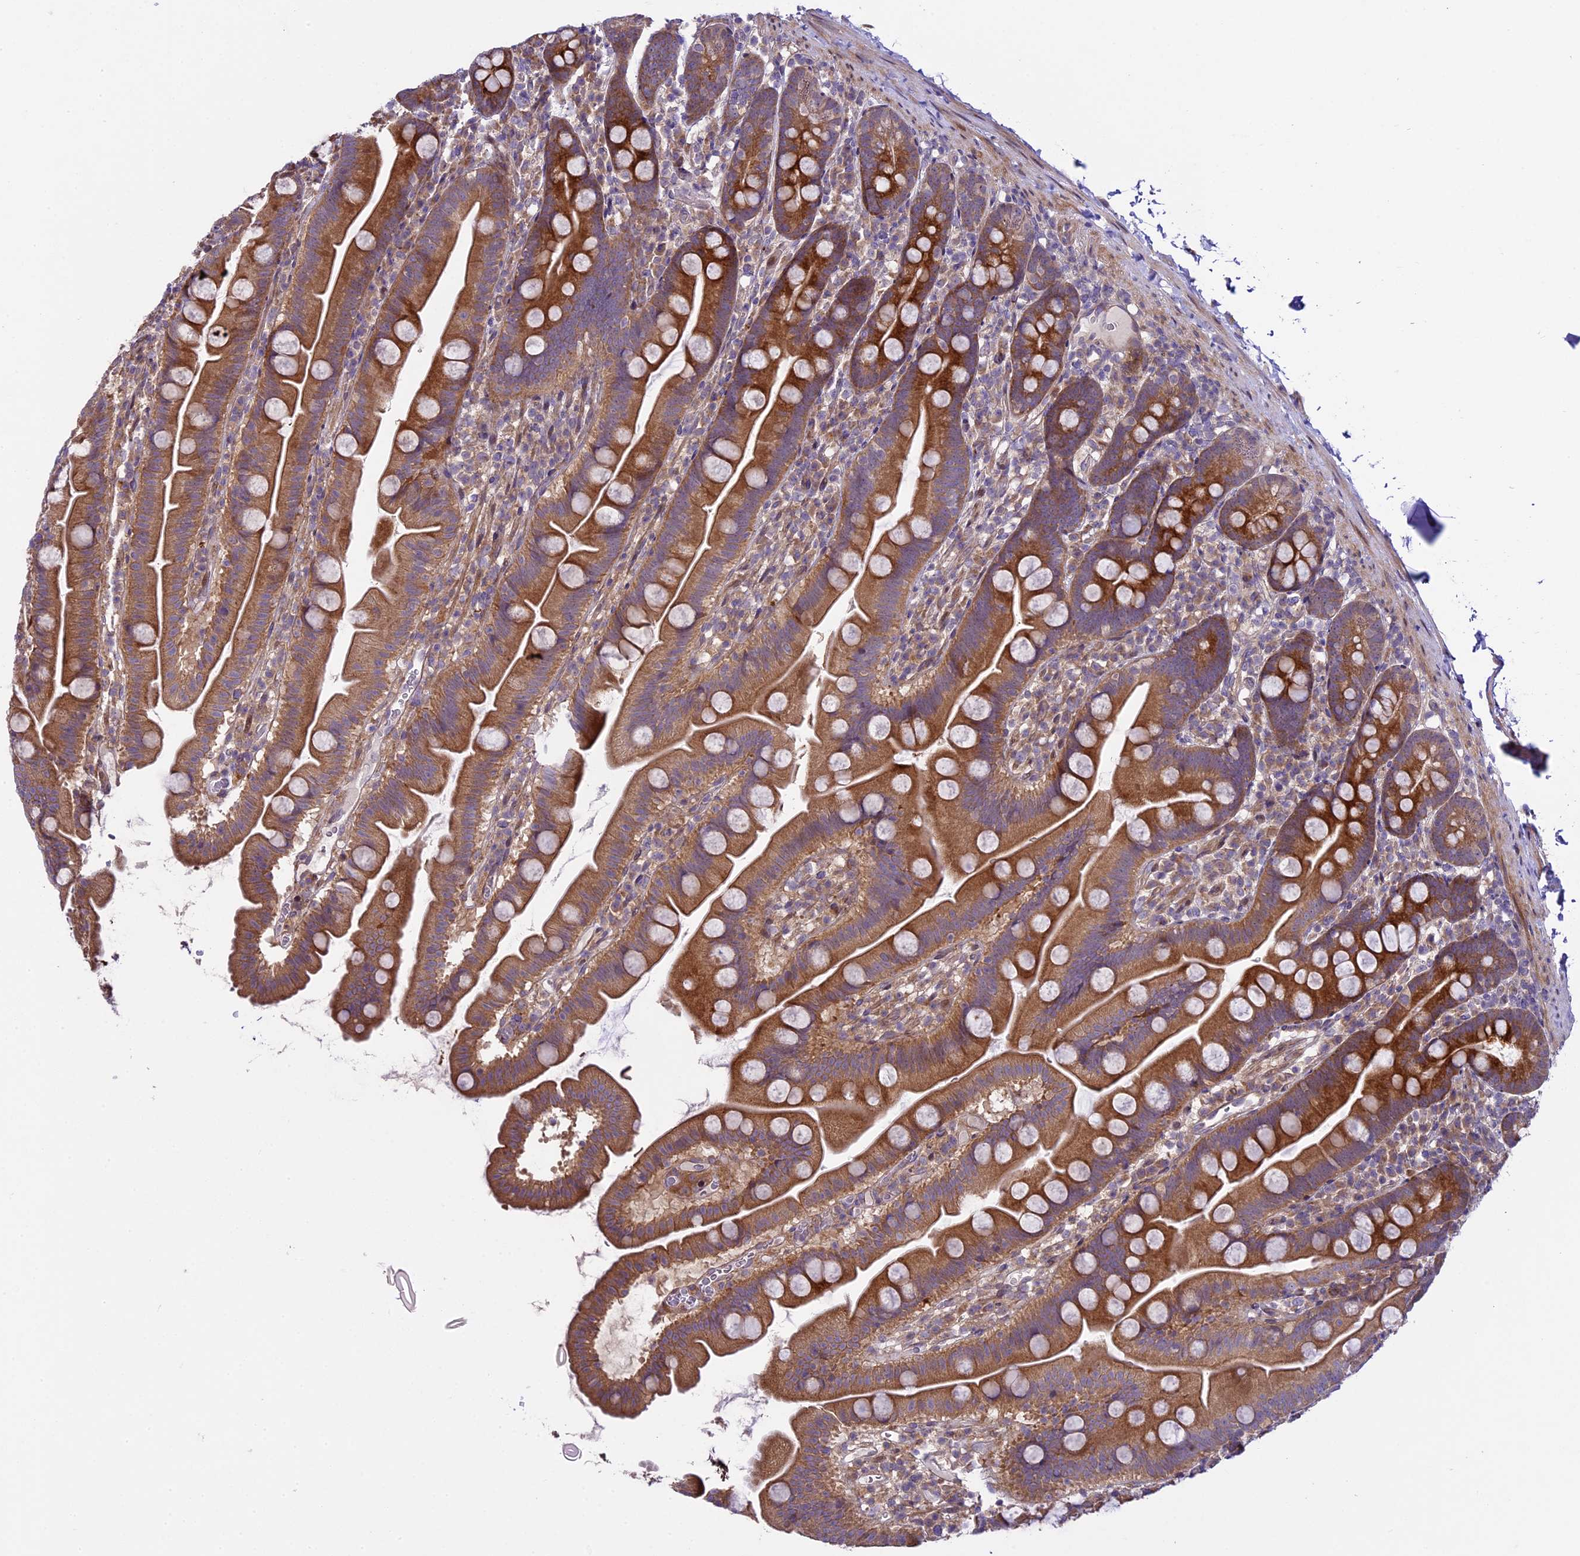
{"staining": {"intensity": "moderate", "quantity": ">75%", "location": "cytoplasmic/membranous"}, "tissue": "small intestine", "cell_type": "Glandular cells", "image_type": "normal", "snomed": [{"axis": "morphology", "description": "Normal tissue, NOS"}, {"axis": "topography", "description": "Small intestine"}], "caption": "IHC photomicrograph of benign small intestine stained for a protein (brown), which demonstrates medium levels of moderate cytoplasmic/membranous expression in about >75% of glandular cells.", "gene": "SPIRE1", "patient": {"sex": "female", "age": 68}}